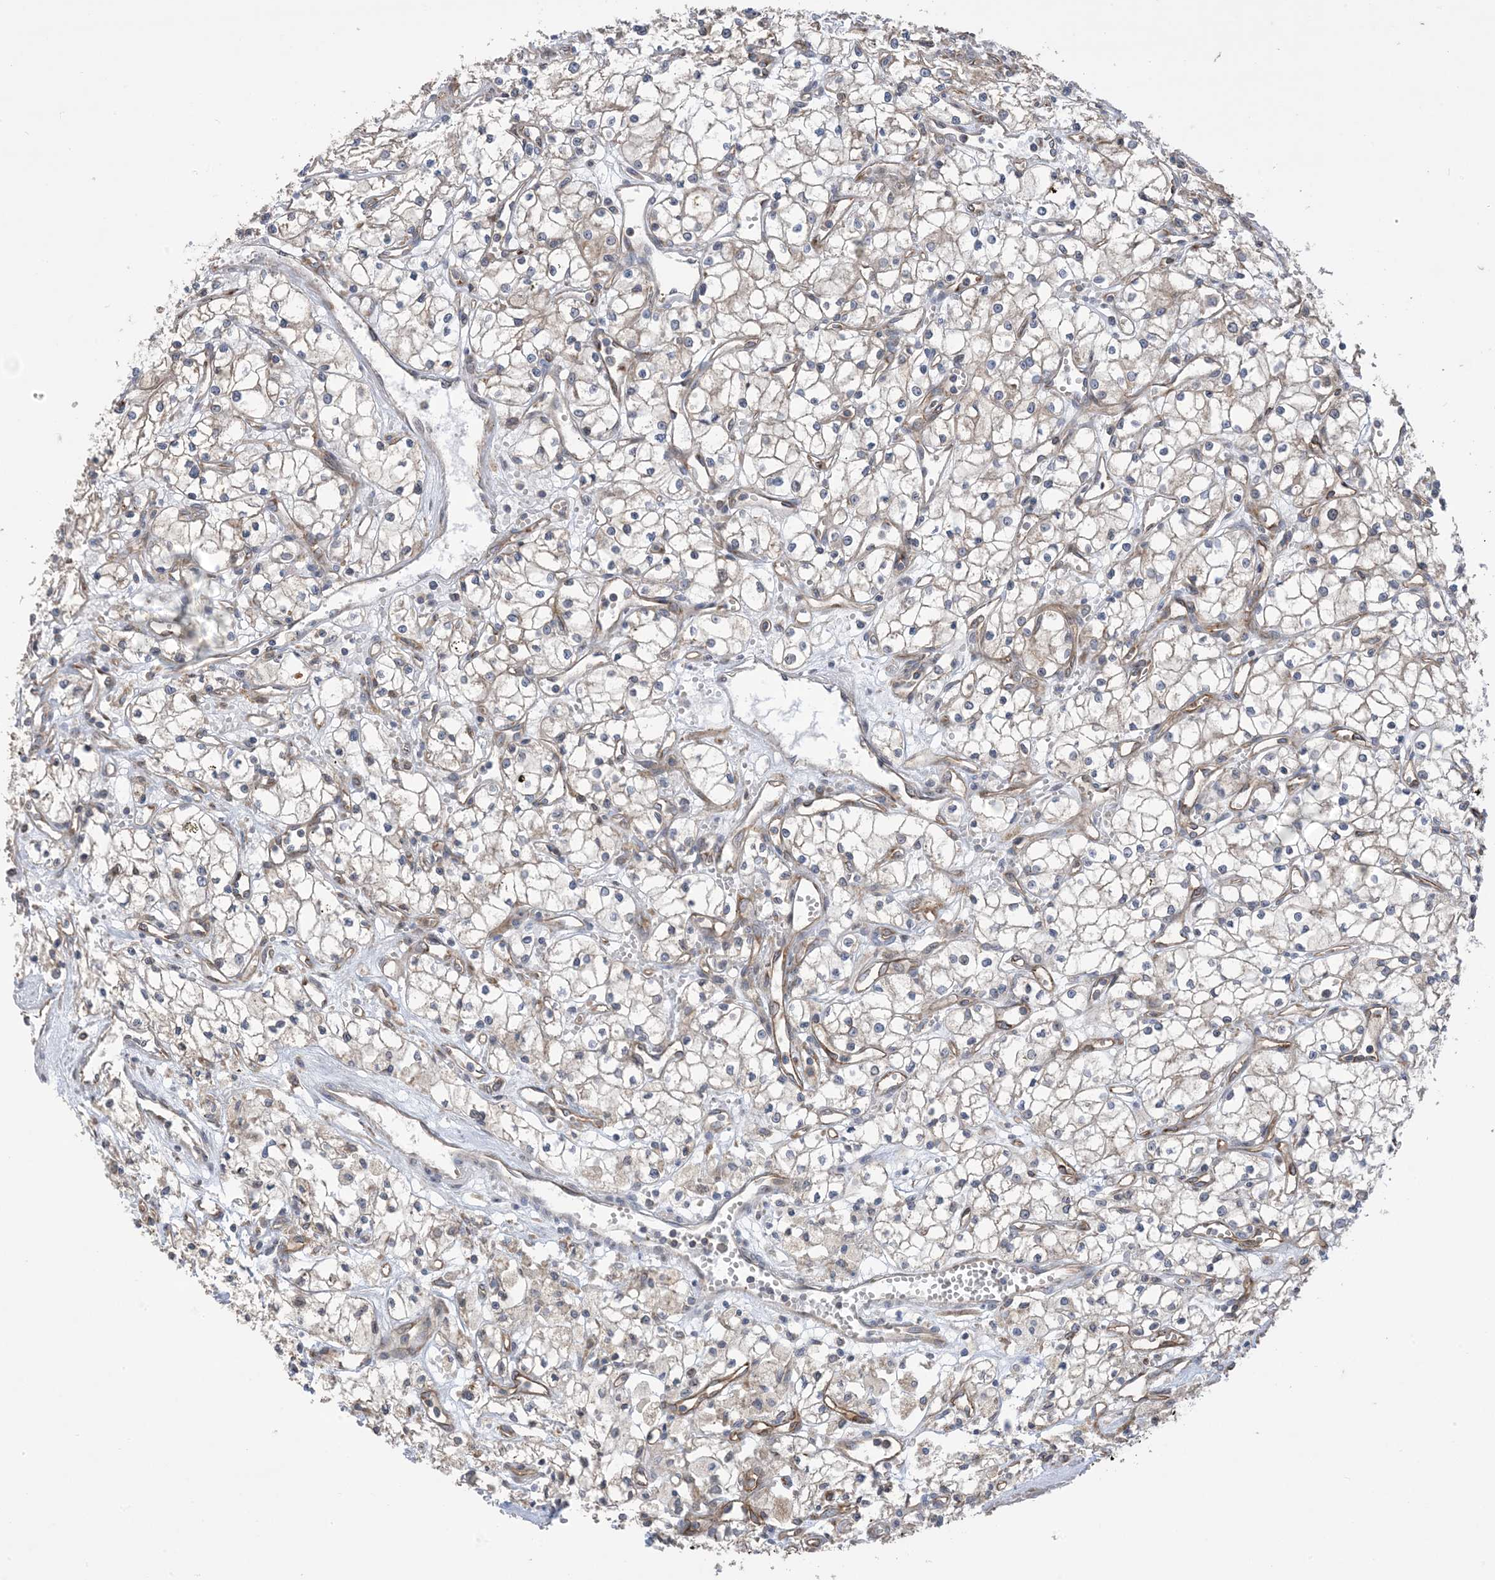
{"staining": {"intensity": "weak", "quantity": "25%-75%", "location": "cytoplasmic/membranous"}, "tissue": "renal cancer", "cell_type": "Tumor cells", "image_type": "cancer", "snomed": [{"axis": "morphology", "description": "Adenocarcinoma, NOS"}, {"axis": "topography", "description": "Kidney"}], "caption": "Approximately 25%-75% of tumor cells in human renal cancer (adenocarcinoma) reveal weak cytoplasmic/membranous protein positivity as visualized by brown immunohistochemical staining.", "gene": "CLEC16A", "patient": {"sex": "male", "age": 59}}